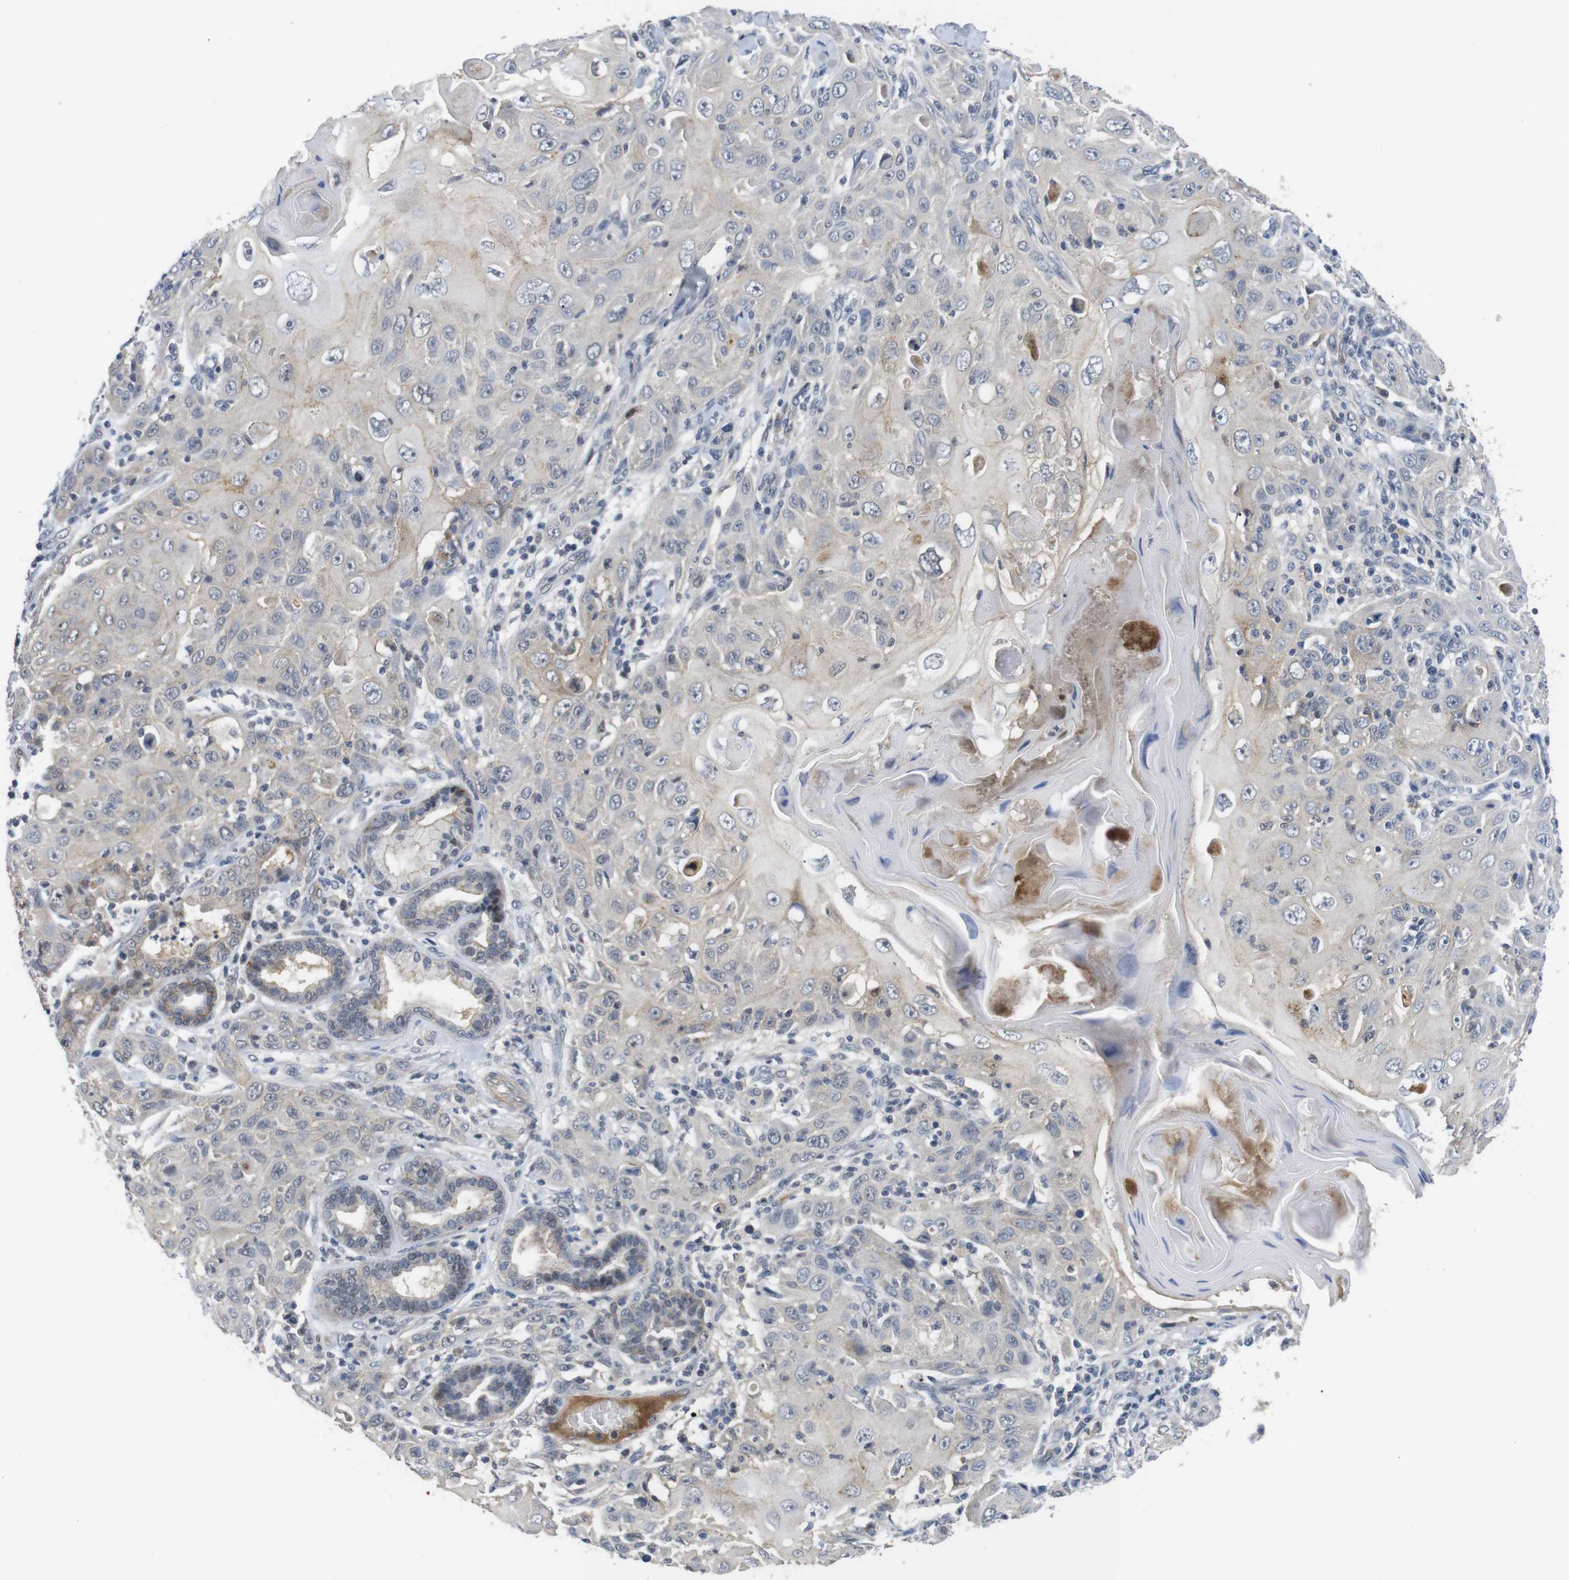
{"staining": {"intensity": "negative", "quantity": "none", "location": "none"}, "tissue": "skin cancer", "cell_type": "Tumor cells", "image_type": "cancer", "snomed": [{"axis": "morphology", "description": "Squamous cell carcinoma, NOS"}, {"axis": "topography", "description": "Skin"}], "caption": "The immunohistochemistry photomicrograph has no significant positivity in tumor cells of skin squamous cell carcinoma tissue. (DAB IHC, high magnification).", "gene": "NECTIN1", "patient": {"sex": "female", "age": 88}}